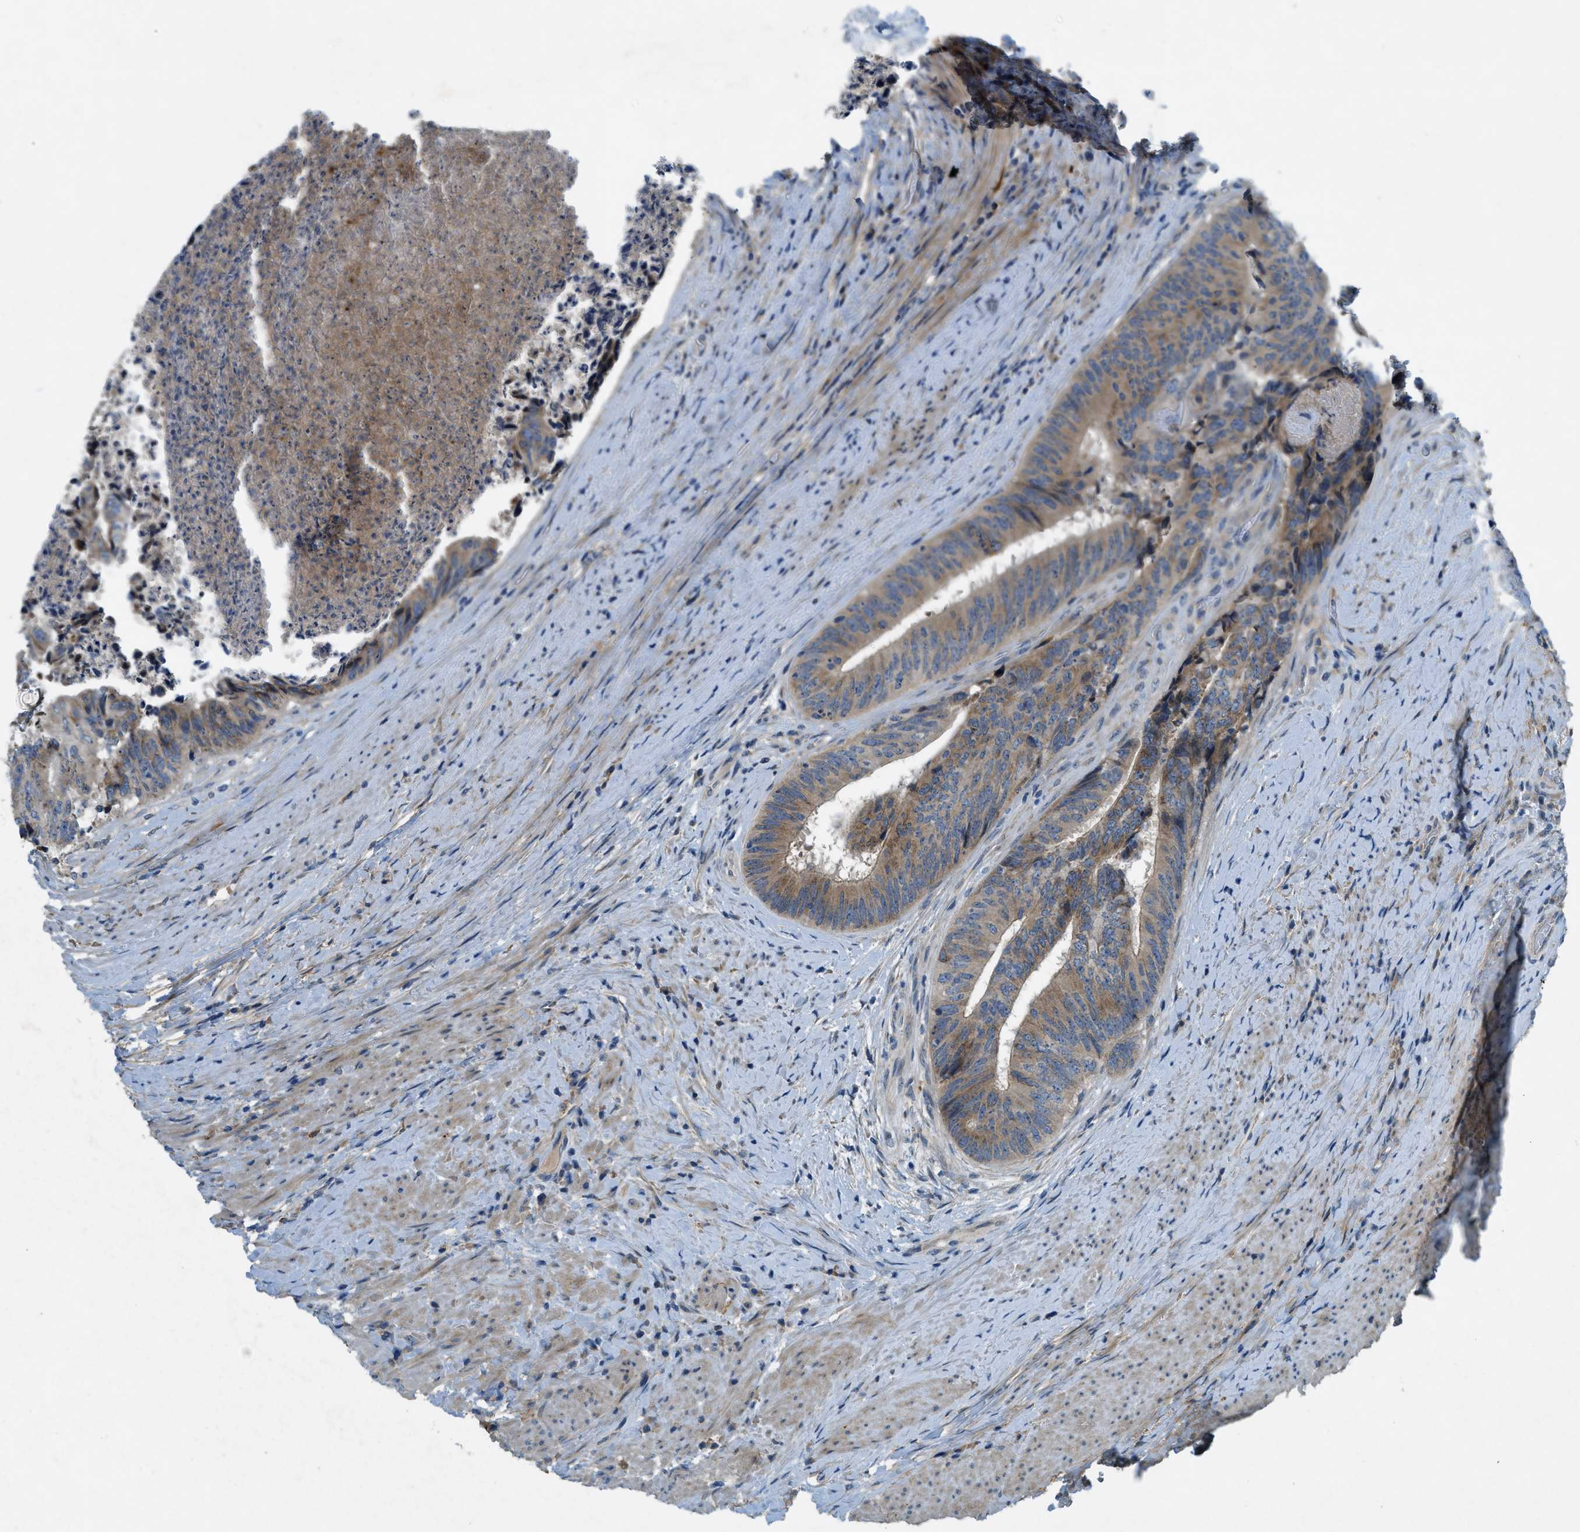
{"staining": {"intensity": "moderate", "quantity": "<25%", "location": "cytoplasmic/membranous"}, "tissue": "colorectal cancer", "cell_type": "Tumor cells", "image_type": "cancer", "snomed": [{"axis": "morphology", "description": "Adenocarcinoma, NOS"}, {"axis": "topography", "description": "Rectum"}], "caption": "Colorectal cancer stained with DAB immunohistochemistry (IHC) demonstrates low levels of moderate cytoplasmic/membranous staining in approximately <25% of tumor cells.", "gene": "SNX14", "patient": {"sex": "male", "age": 72}}